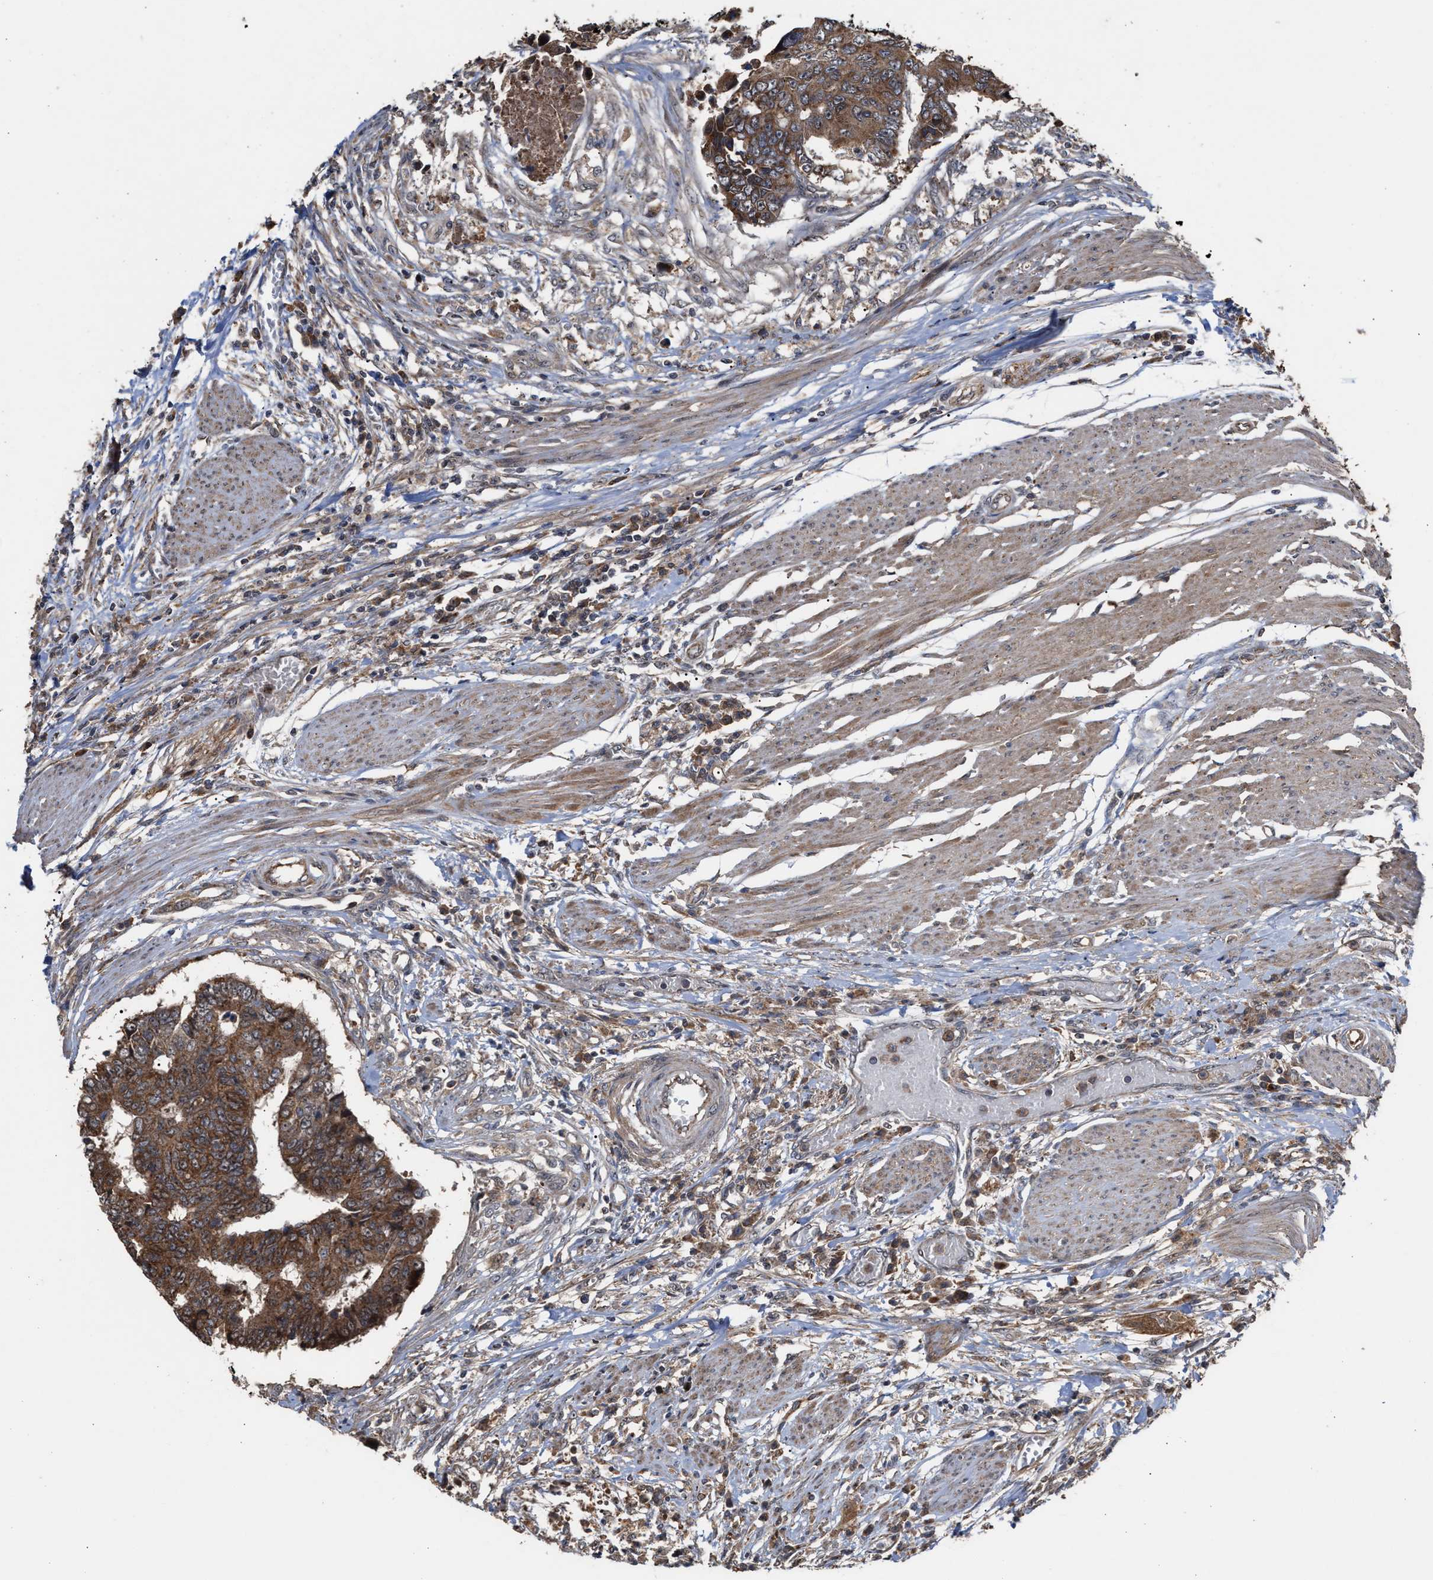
{"staining": {"intensity": "strong", "quantity": ">75%", "location": "cytoplasmic/membranous,nuclear"}, "tissue": "colorectal cancer", "cell_type": "Tumor cells", "image_type": "cancer", "snomed": [{"axis": "morphology", "description": "Adenocarcinoma, NOS"}, {"axis": "topography", "description": "Rectum"}], "caption": "Immunohistochemical staining of human colorectal adenocarcinoma displays strong cytoplasmic/membranous and nuclear protein positivity in about >75% of tumor cells.", "gene": "EXOSC2", "patient": {"sex": "male", "age": 84}}